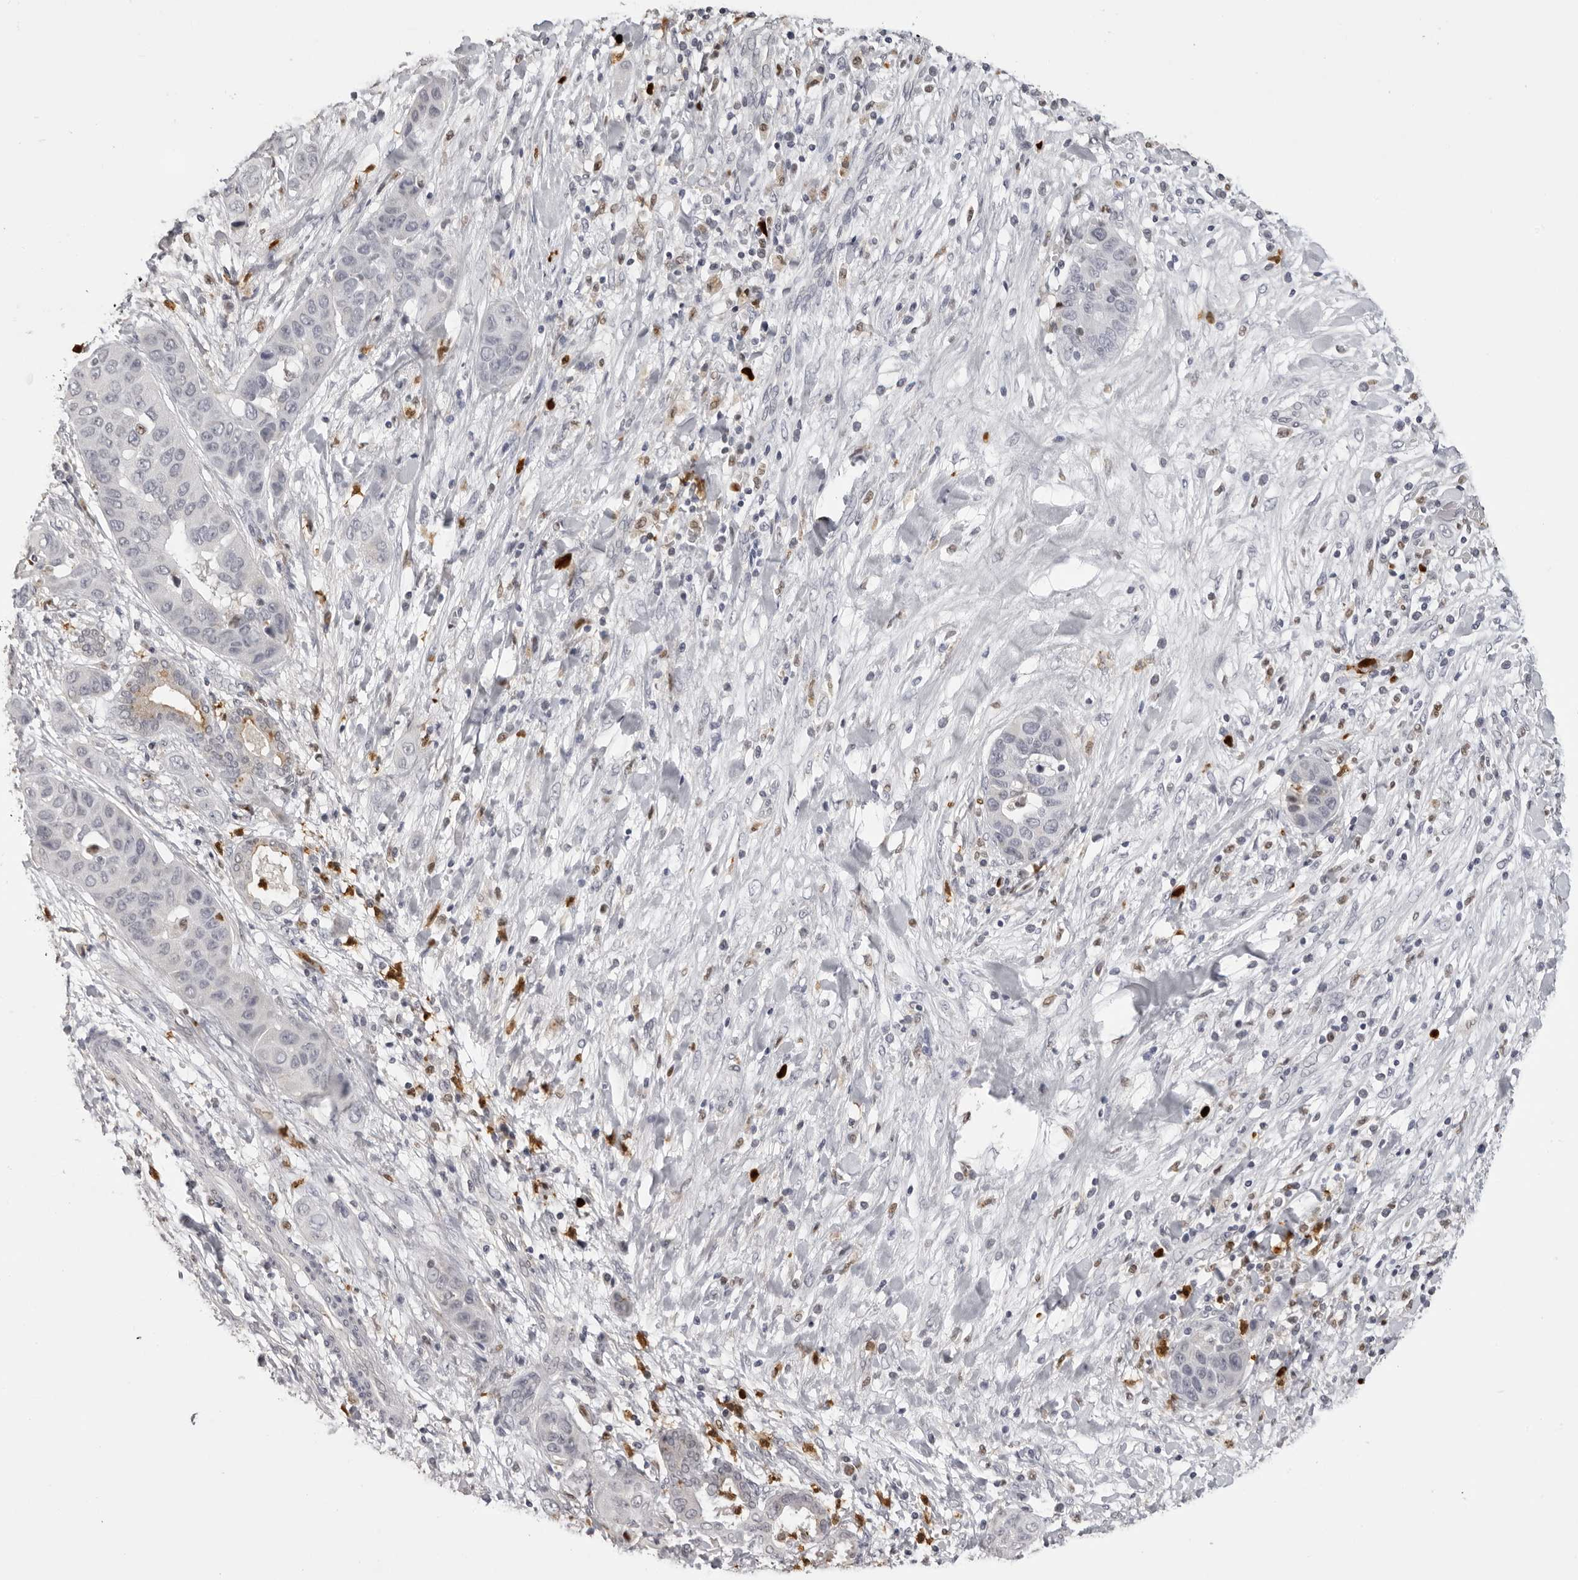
{"staining": {"intensity": "negative", "quantity": "none", "location": "none"}, "tissue": "liver cancer", "cell_type": "Tumor cells", "image_type": "cancer", "snomed": [{"axis": "morphology", "description": "Cholangiocarcinoma"}, {"axis": "topography", "description": "Liver"}], "caption": "High magnification brightfield microscopy of liver cancer (cholangiocarcinoma) stained with DAB (3,3'-diaminobenzidine) (brown) and counterstained with hematoxylin (blue): tumor cells show no significant staining.", "gene": "IL31", "patient": {"sex": "female", "age": 52}}